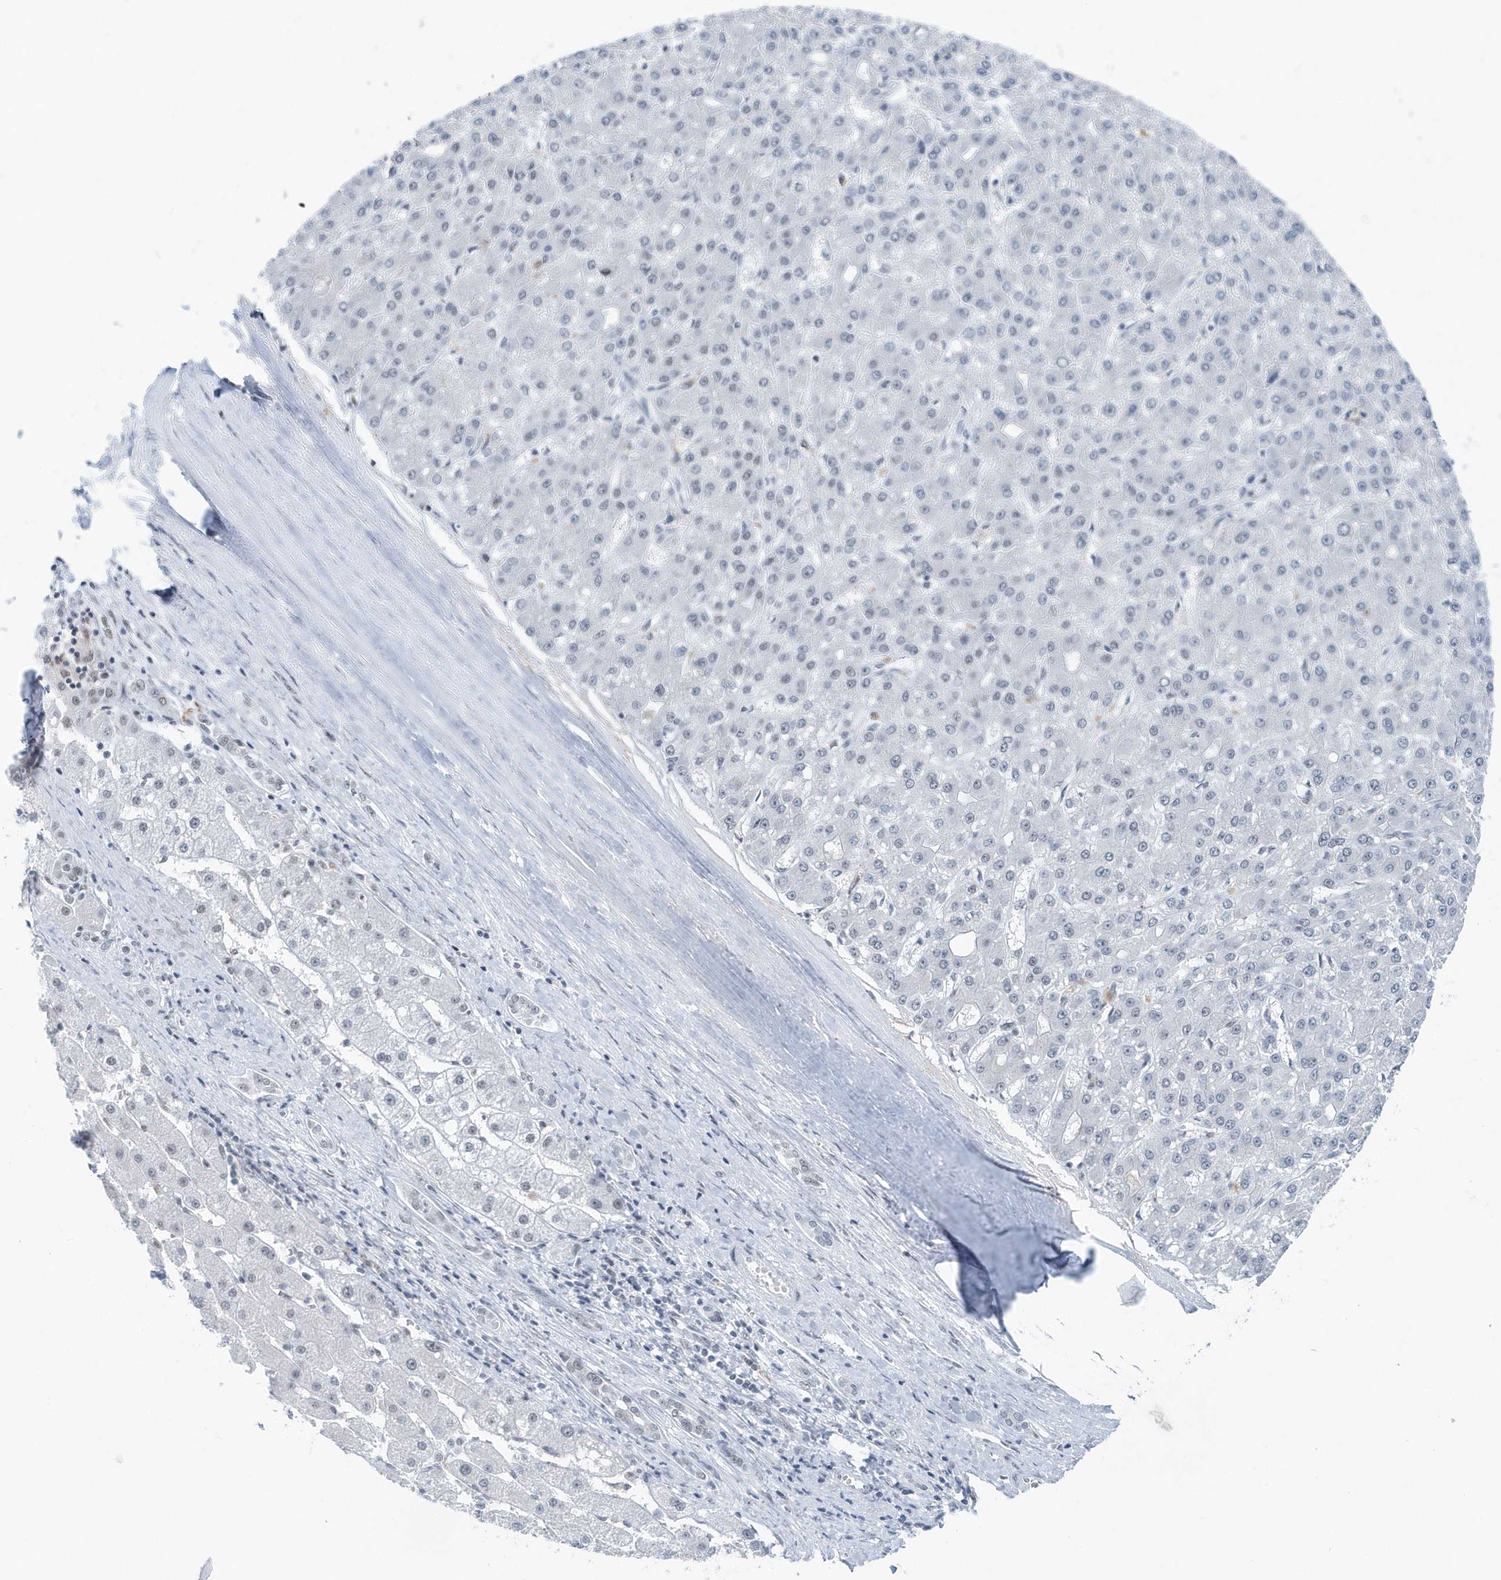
{"staining": {"intensity": "negative", "quantity": "none", "location": "none"}, "tissue": "liver cancer", "cell_type": "Tumor cells", "image_type": "cancer", "snomed": [{"axis": "morphology", "description": "Carcinoma, Hepatocellular, NOS"}, {"axis": "topography", "description": "Liver"}], "caption": "High magnification brightfield microscopy of liver cancer (hepatocellular carcinoma) stained with DAB (3,3'-diaminobenzidine) (brown) and counterstained with hematoxylin (blue): tumor cells show no significant expression. (Brightfield microscopy of DAB immunohistochemistry (IHC) at high magnification).", "gene": "FIP1L1", "patient": {"sex": "male", "age": 67}}